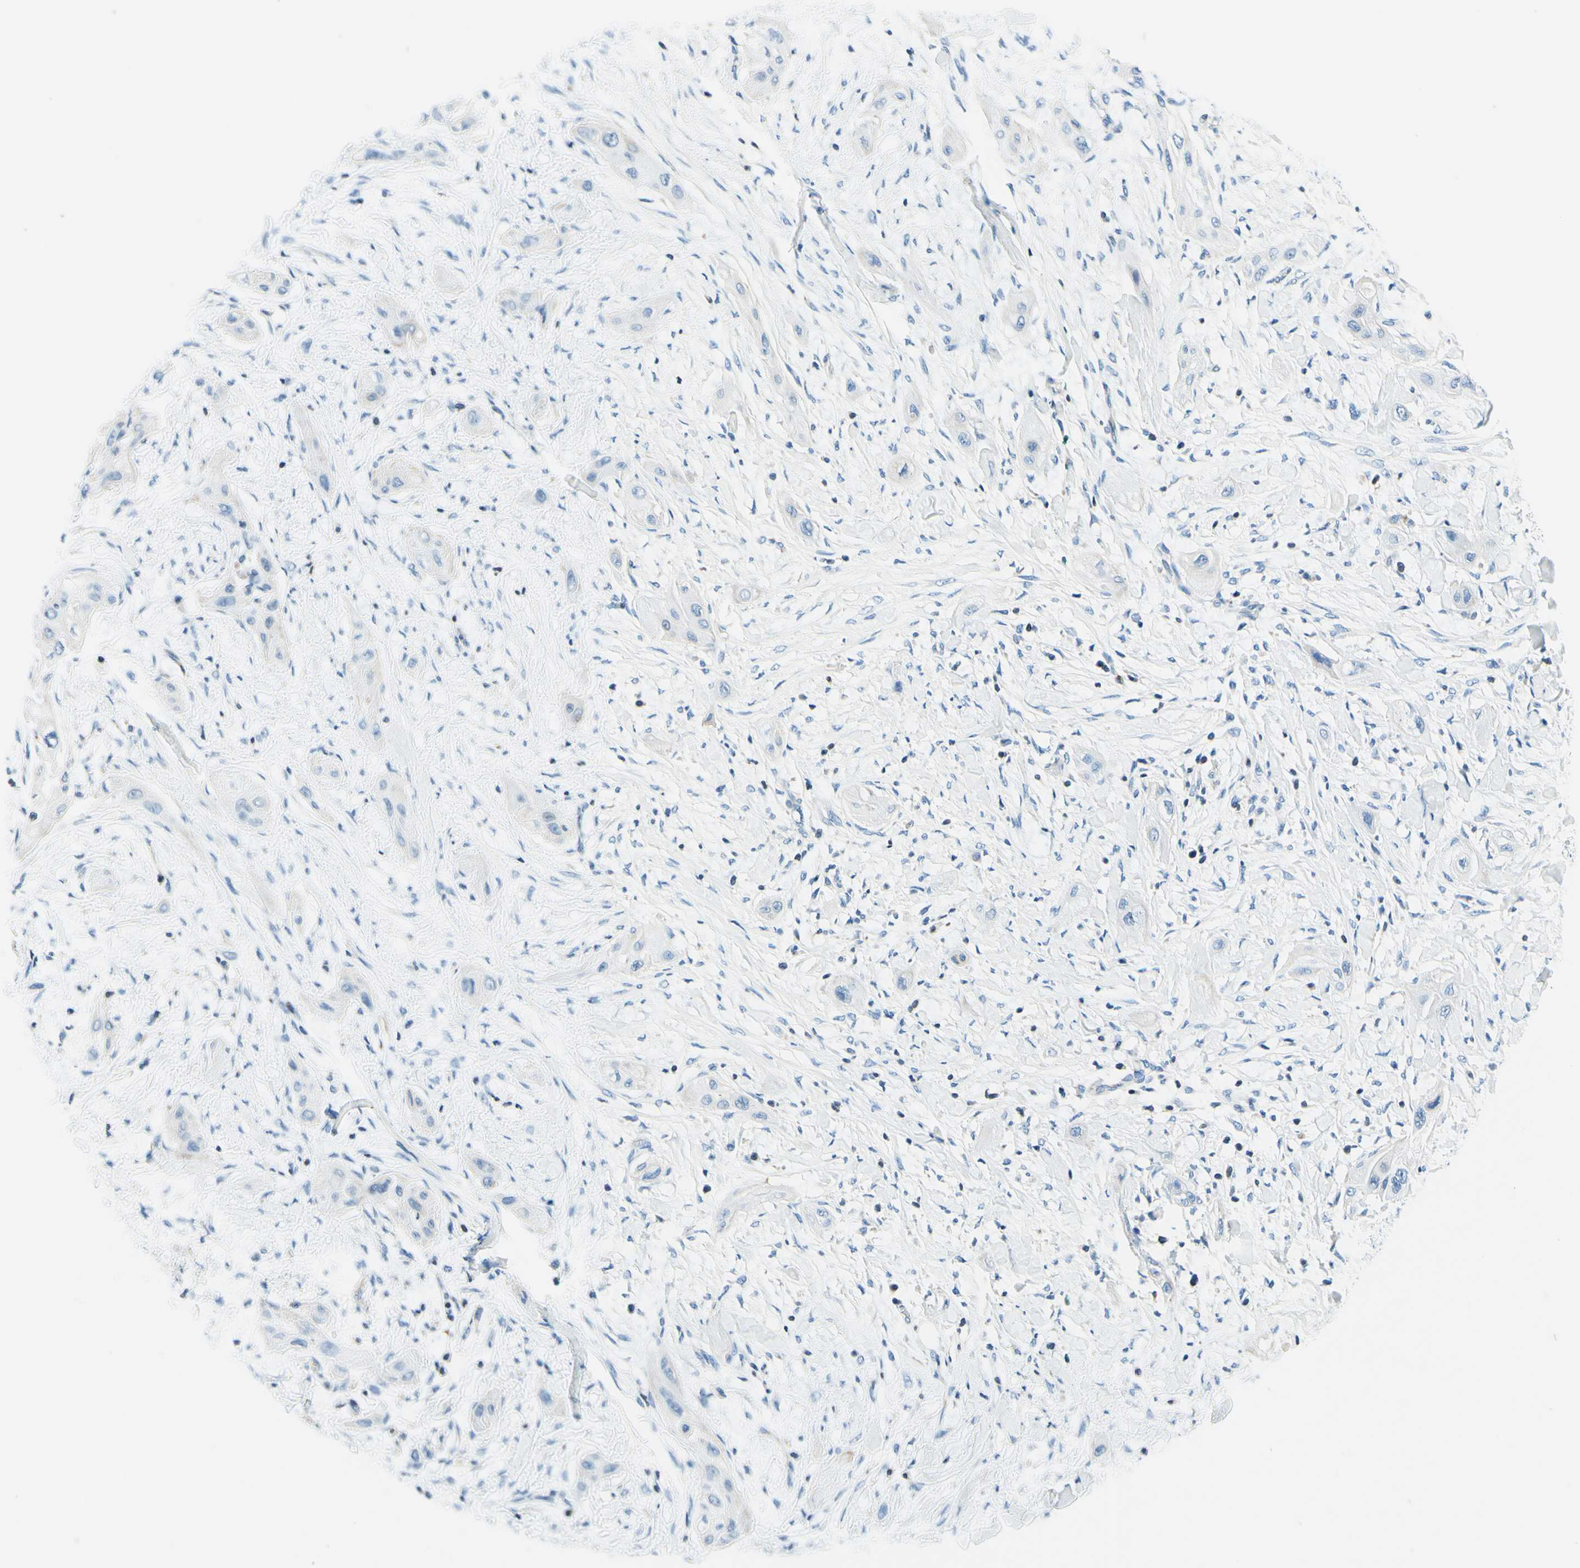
{"staining": {"intensity": "negative", "quantity": "none", "location": "none"}, "tissue": "lung cancer", "cell_type": "Tumor cells", "image_type": "cancer", "snomed": [{"axis": "morphology", "description": "Squamous cell carcinoma, NOS"}, {"axis": "topography", "description": "Lung"}], "caption": "An image of human lung cancer (squamous cell carcinoma) is negative for staining in tumor cells. The staining was performed using DAB to visualize the protein expression in brown, while the nuclei were stained in blue with hematoxylin (Magnification: 20x).", "gene": "CBX7", "patient": {"sex": "female", "age": 47}}